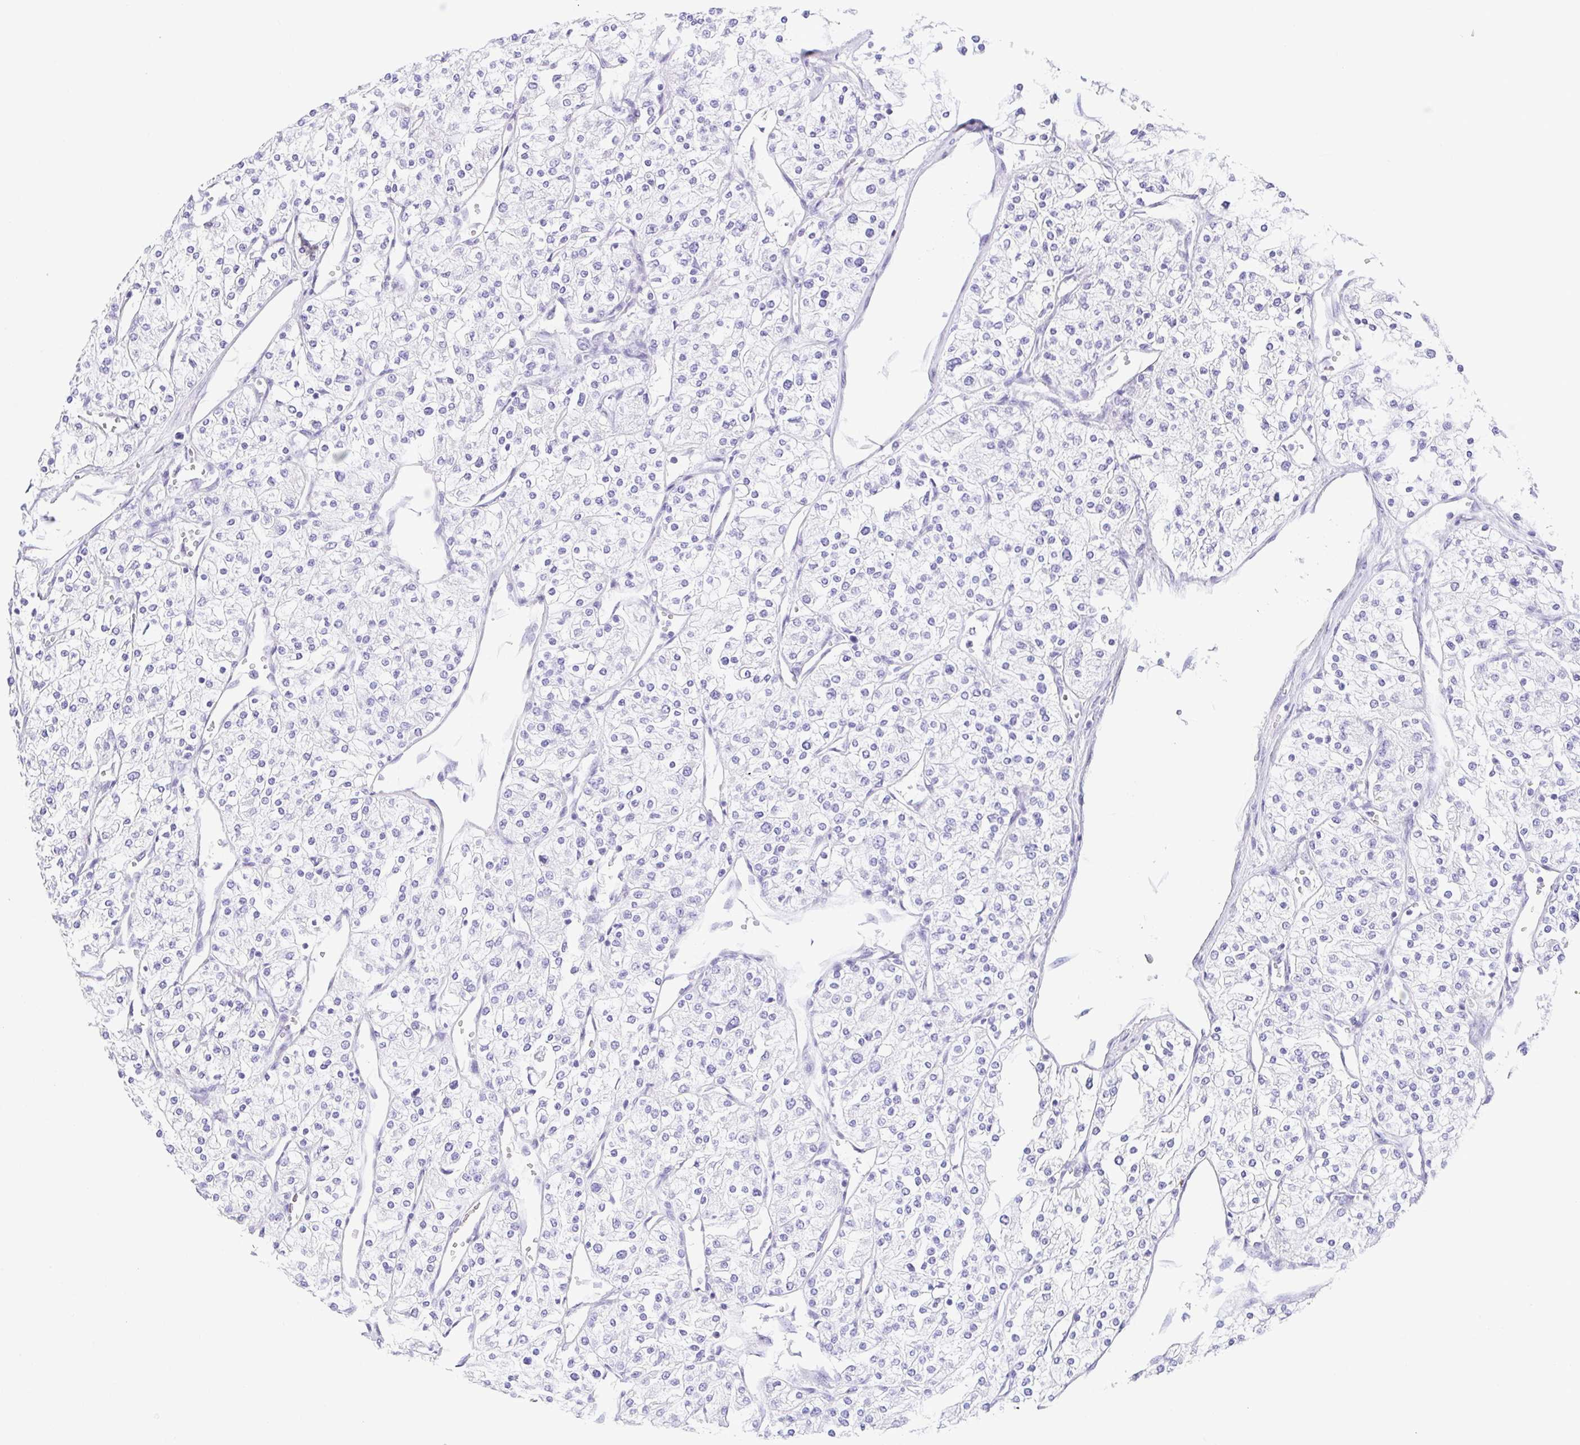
{"staining": {"intensity": "negative", "quantity": "none", "location": "none"}, "tissue": "renal cancer", "cell_type": "Tumor cells", "image_type": "cancer", "snomed": [{"axis": "morphology", "description": "Adenocarcinoma, NOS"}, {"axis": "topography", "description": "Kidney"}], "caption": "The micrograph demonstrates no significant expression in tumor cells of adenocarcinoma (renal).", "gene": "KRTDAP", "patient": {"sex": "male", "age": 80}}